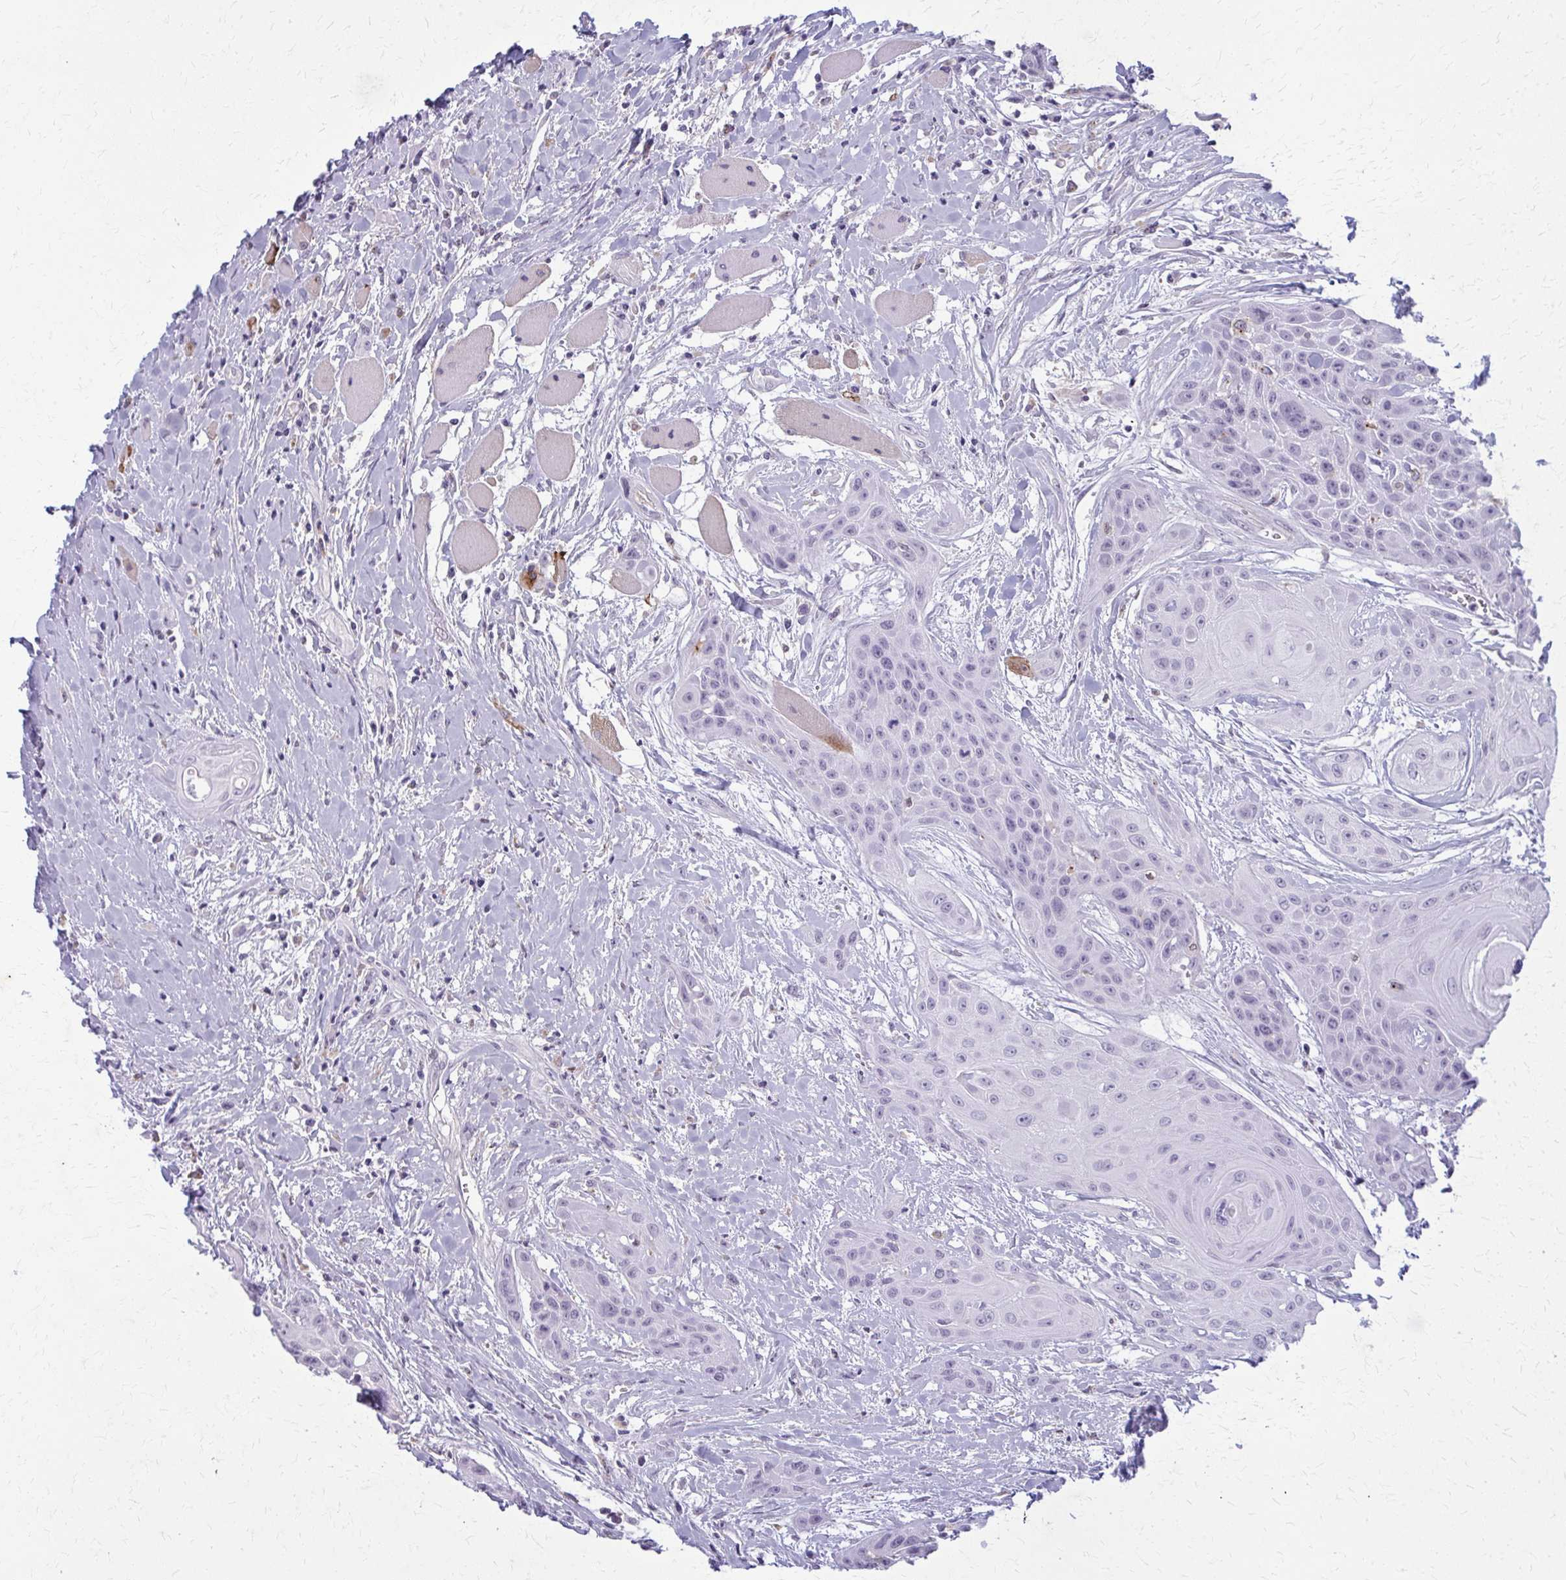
{"staining": {"intensity": "negative", "quantity": "none", "location": "none"}, "tissue": "head and neck cancer", "cell_type": "Tumor cells", "image_type": "cancer", "snomed": [{"axis": "morphology", "description": "Squamous cell carcinoma, NOS"}, {"axis": "topography", "description": "Head-Neck"}], "caption": "A micrograph of human head and neck cancer is negative for staining in tumor cells.", "gene": "CARD9", "patient": {"sex": "female", "age": 73}}